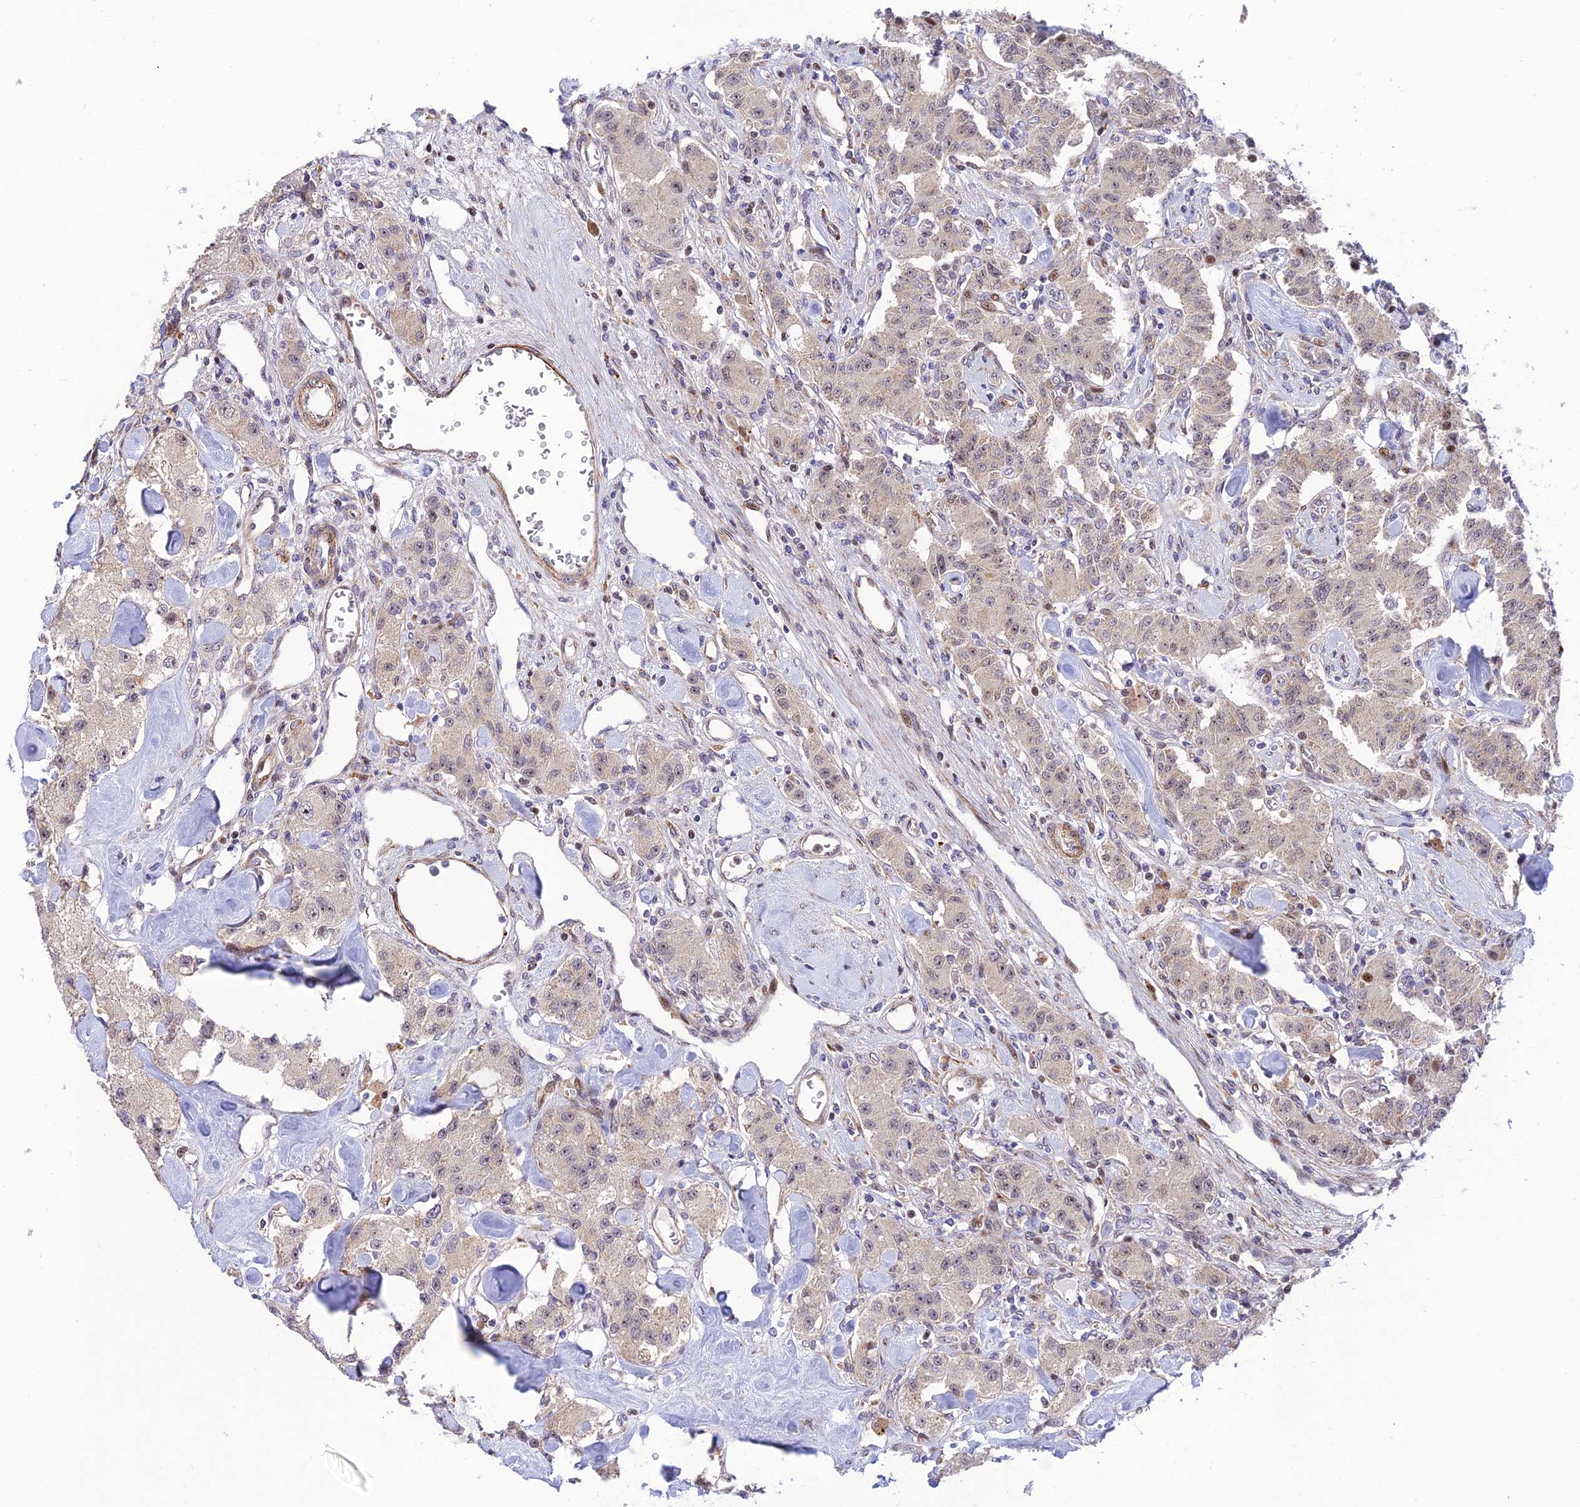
{"staining": {"intensity": "weak", "quantity": "<25%", "location": "nuclear"}, "tissue": "carcinoid", "cell_type": "Tumor cells", "image_type": "cancer", "snomed": [{"axis": "morphology", "description": "Carcinoid, malignant, NOS"}, {"axis": "topography", "description": "Pancreas"}], "caption": "Immunohistochemistry (IHC) of human carcinoid displays no staining in tumor cells. Brightfield microscopy of immunohistochemistry (IHC) stained with DAB (3,3'-diaminobenzidine) (brown) and hematoxylin (blue), captured at high magnification.", "gene": "KBTBD7", "patient": {"sex": "male", "age": 41}}